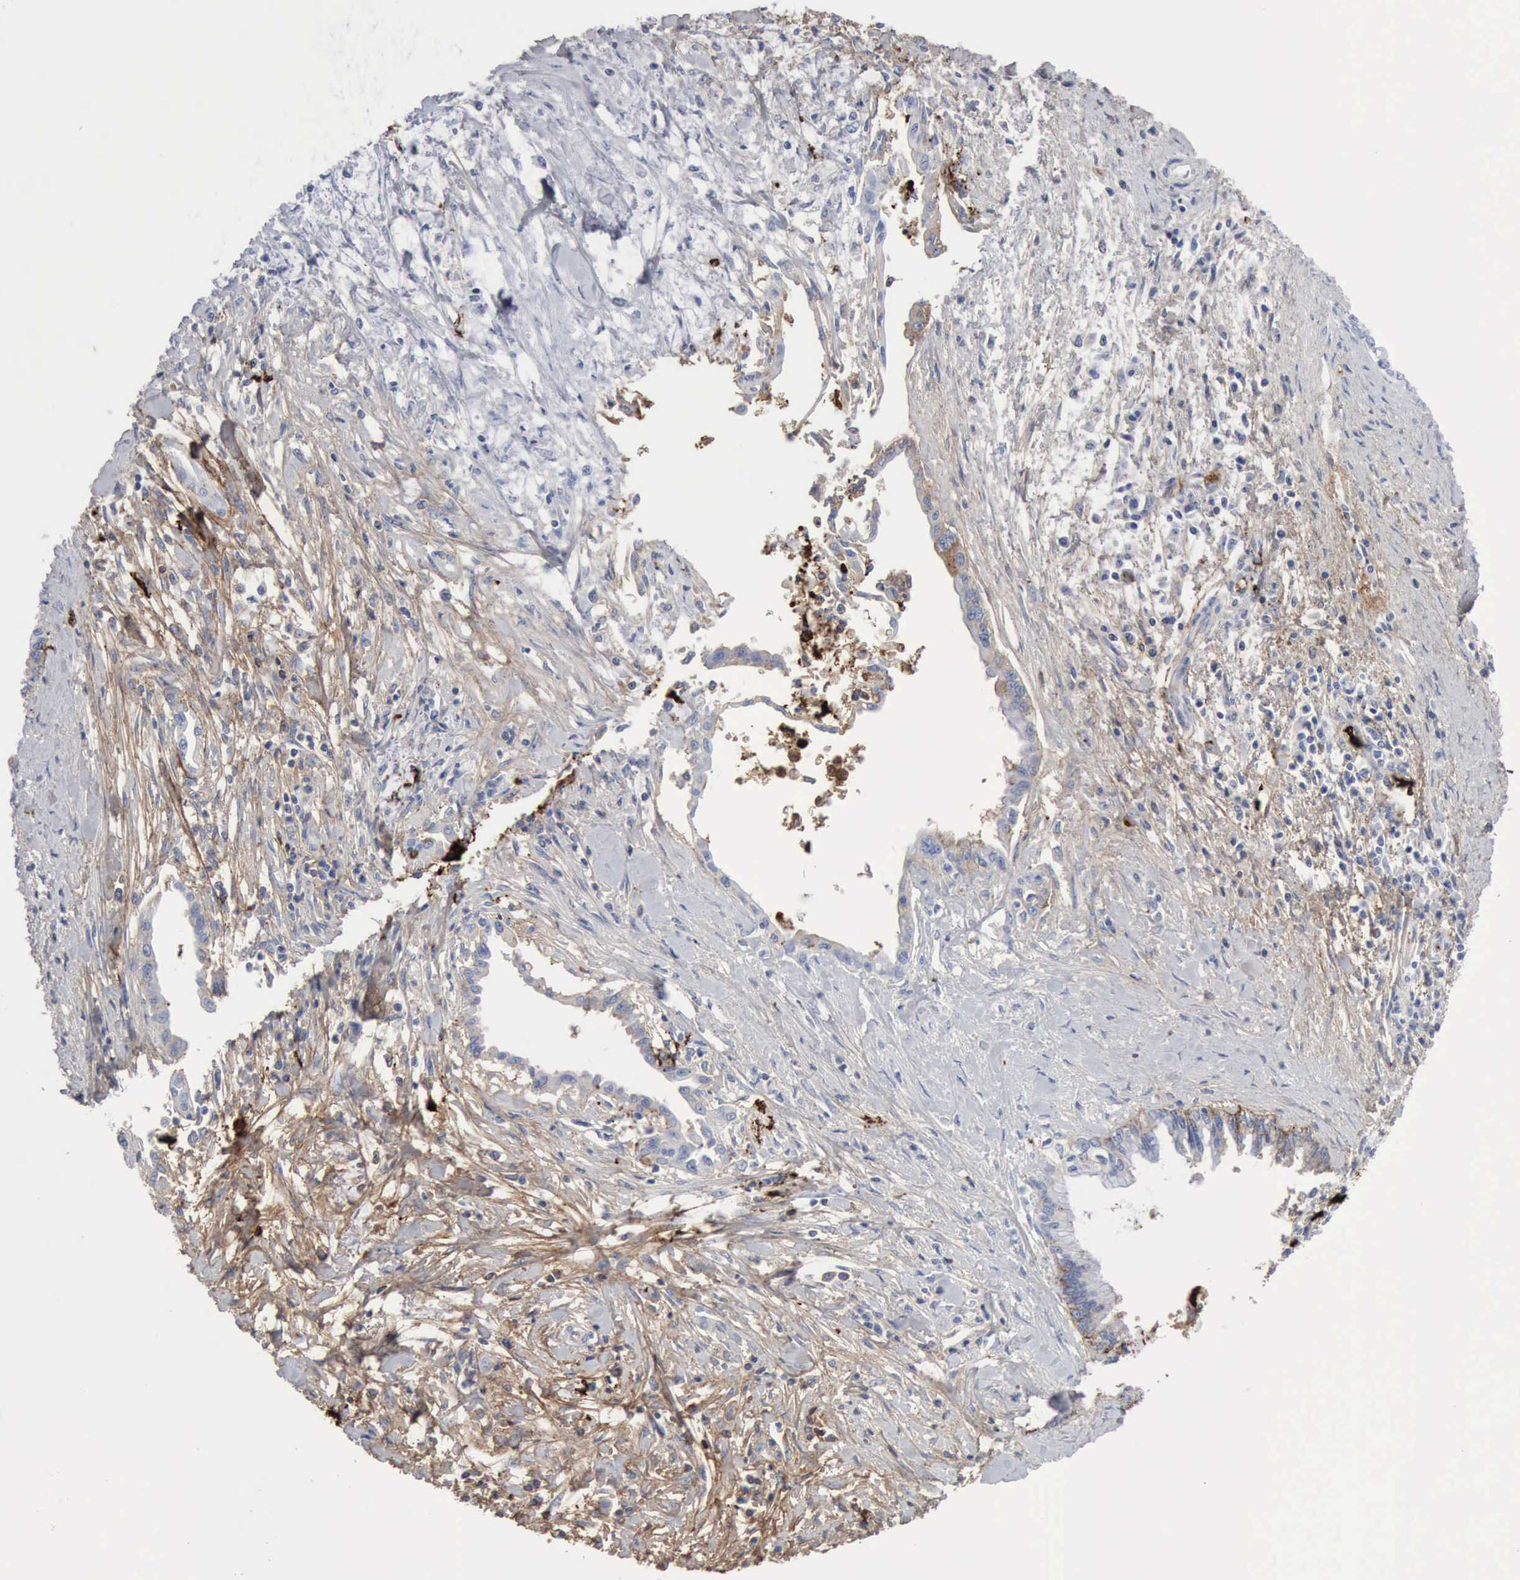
{"staining": {"intensity": "negative", "quantity": "none", "location": "none"}, "tissue": "pancreatic cancer", "cell_type": "Tumor cells", "image_type": "cancer", "snomed": [{"axis": "morphology", "description": "Adenocarcinoma, NOS"}, {"axis": "topography", "description": "Pancreas"}], "caption": "DAB (3,3'-diaminobenzidine) immunohistochemical staining of adenocarcinoma (pancreatic) demonstrates no significant positivity in tumor cells.", "gene": "C4BPA", "patient": {"sex": "female", "age": 64}}